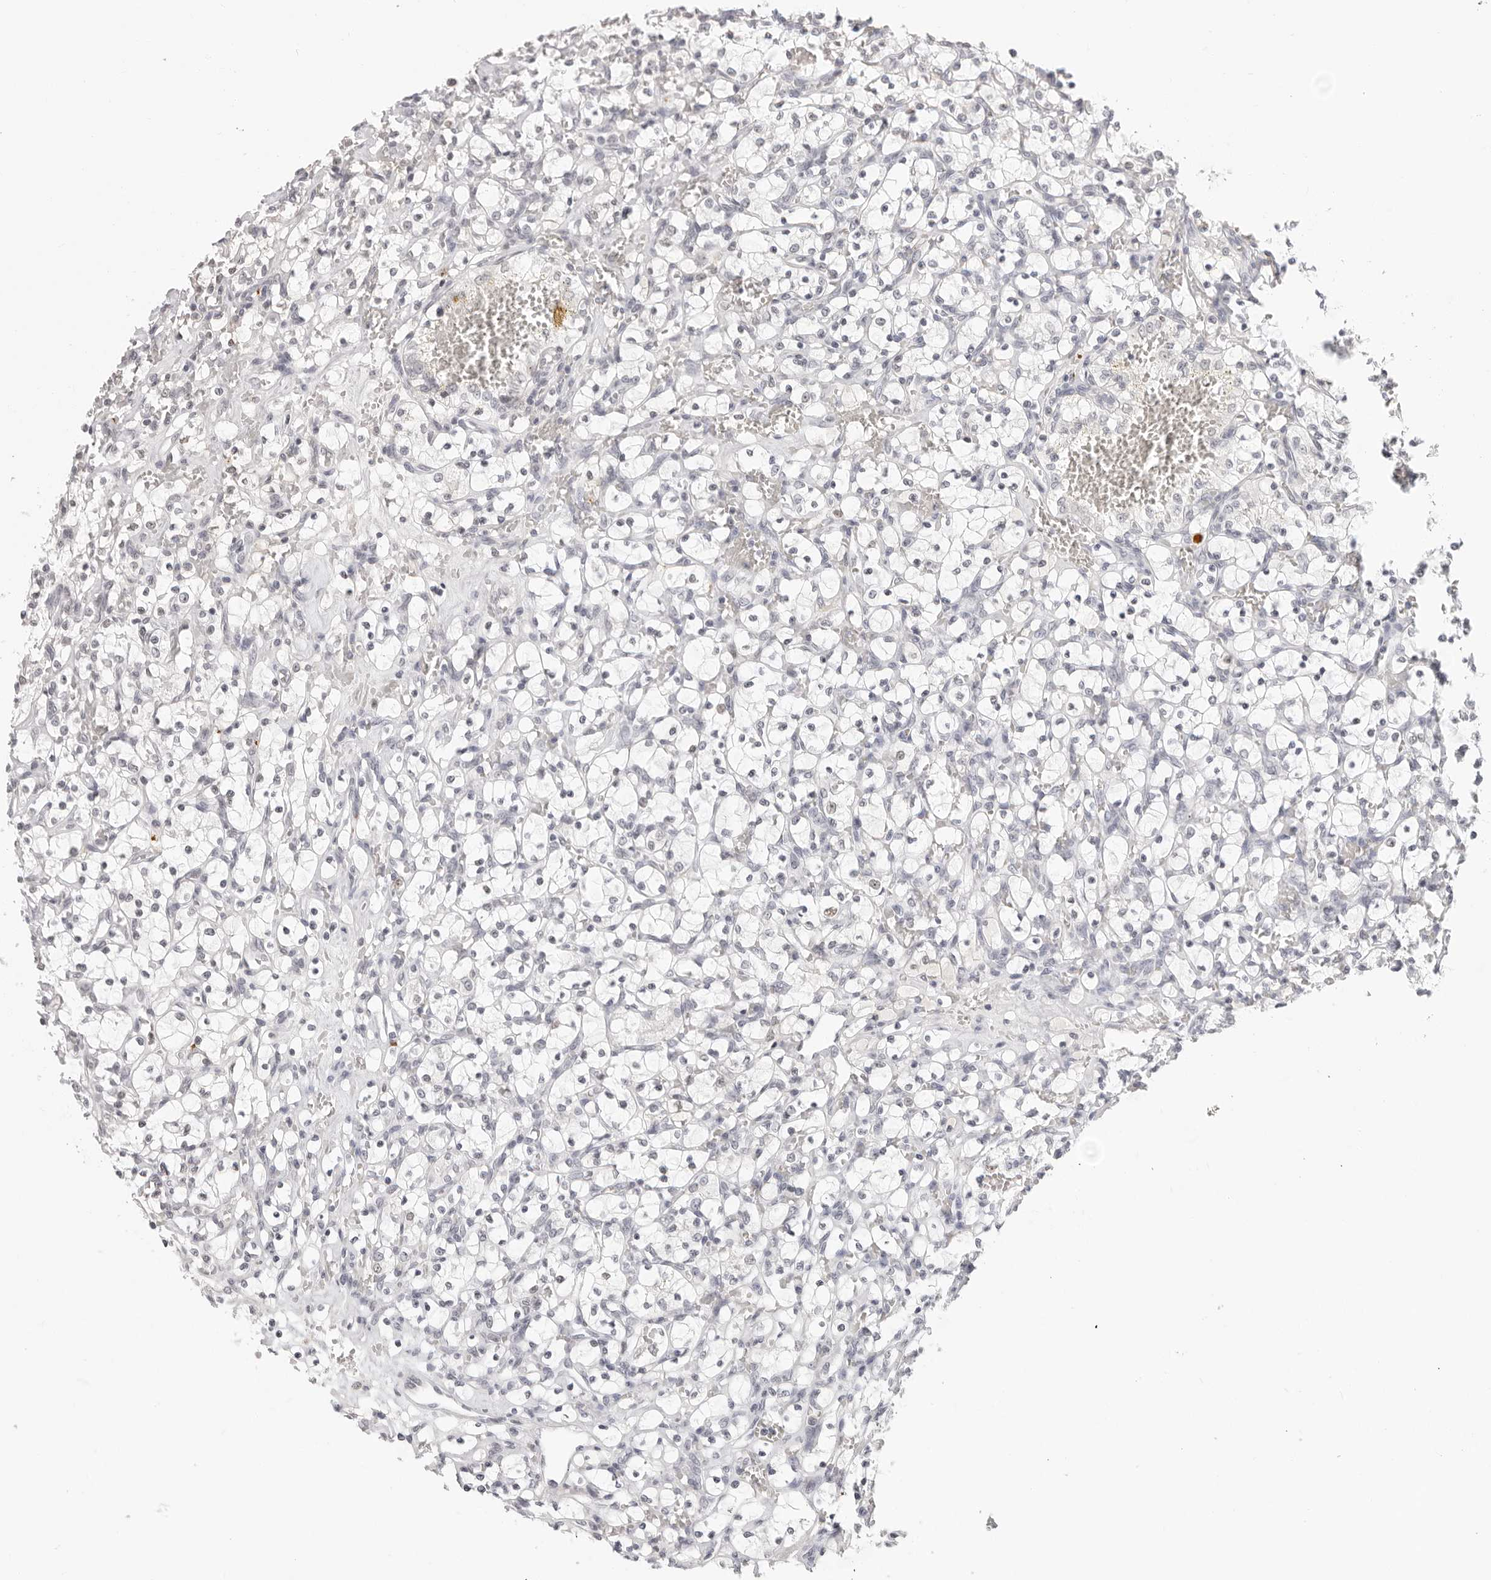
{"staining": {"intensity": "negative", "quantity": "none", "location": "none"}, "tissue": "renal cancer", "cell_type": "Tumor cells", "image_type": "cancer", "snomed": [{"axis": "morphology", "description": "Adenocarcinoma, NOS"}, {"axis": "topography", "description": "Kidney"}], "caption": "The IHC image has no significant positivity in tumor cells of renal cancer tissue.", "gene": "MSH6", "patient": {"sex": "female", "age": 69}}